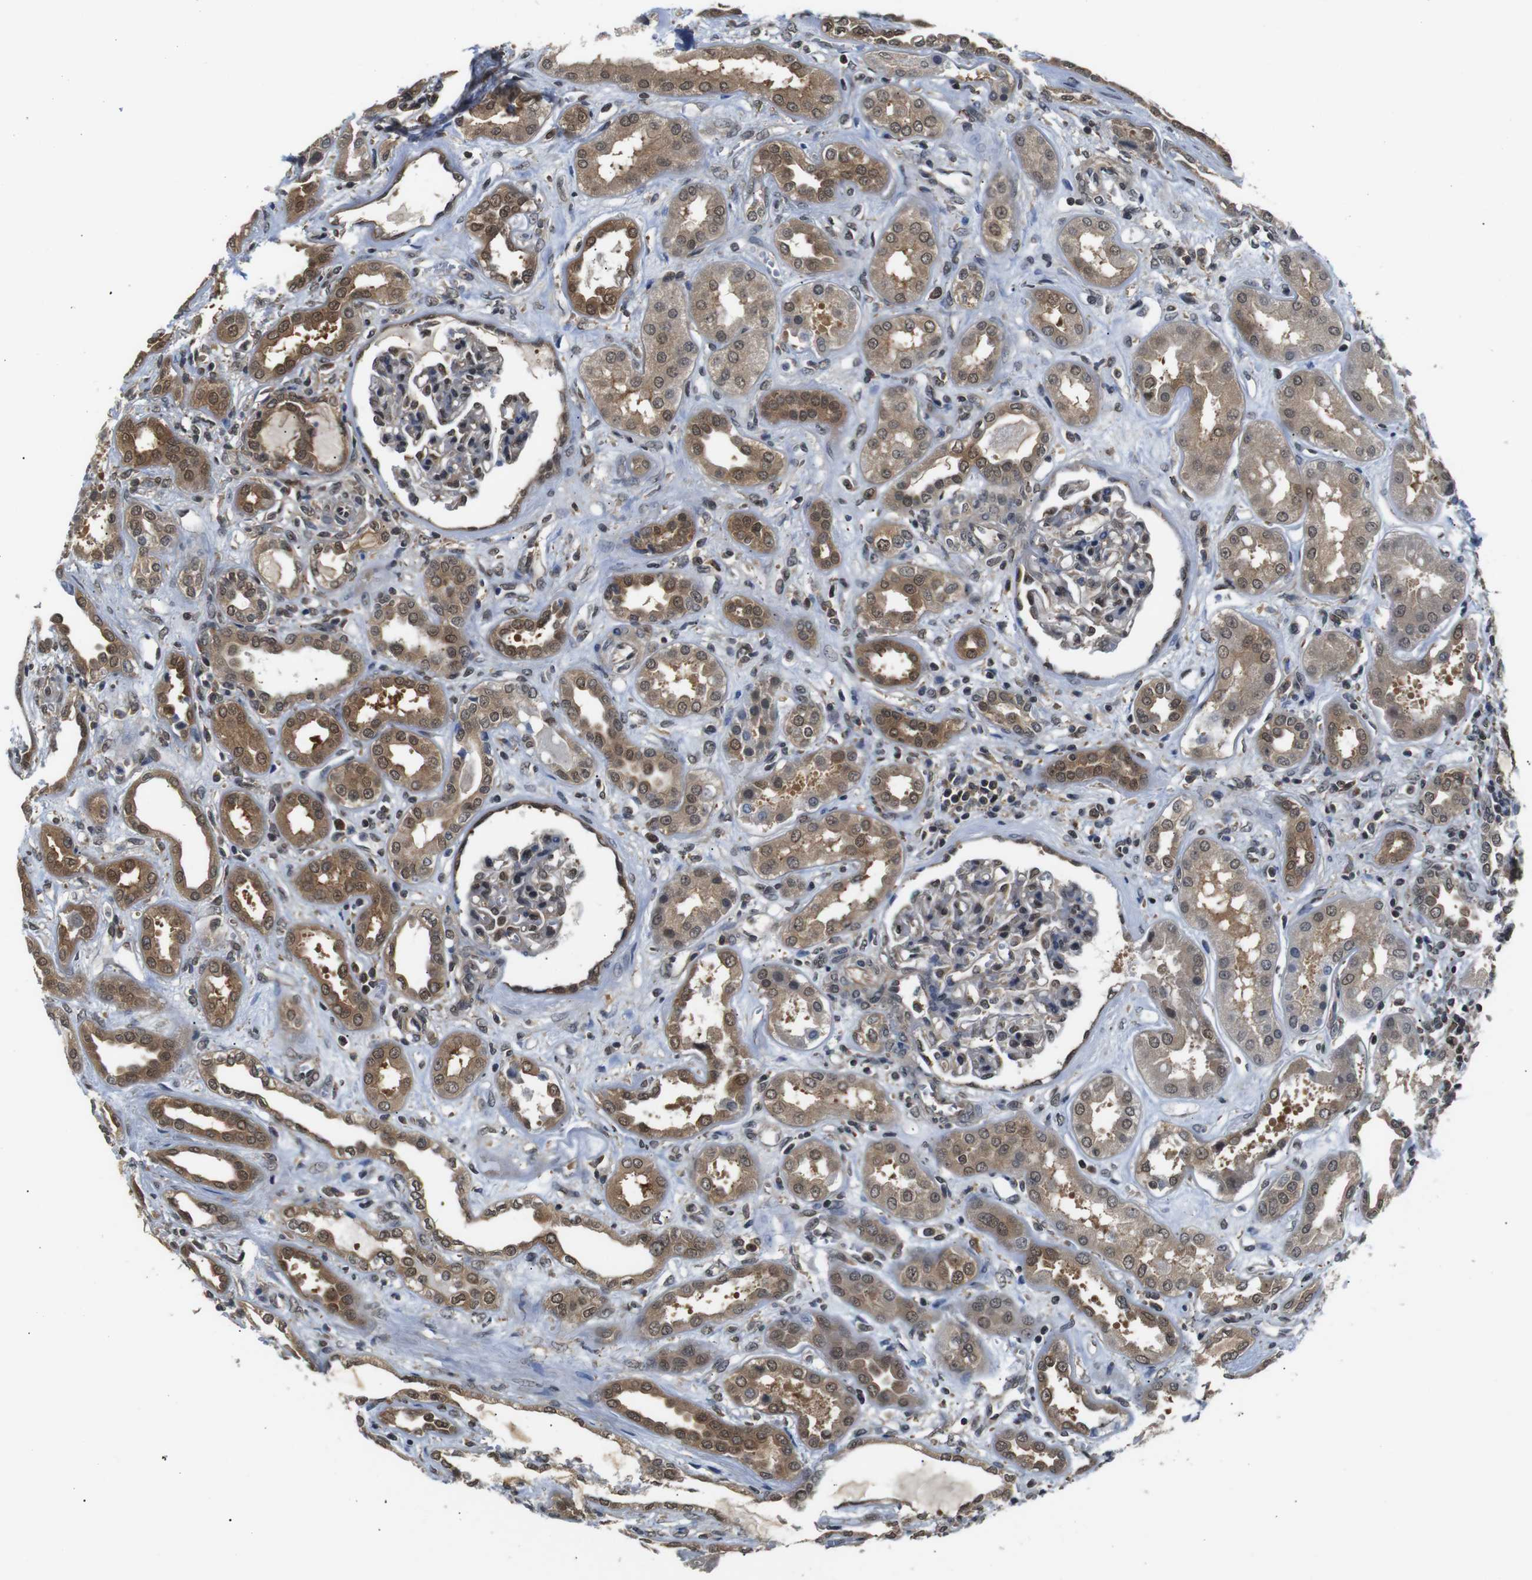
{"staining": {"intensity": "moderate", "quantity": "25%-75%", "location": "cytoplasmic/membranous,nuclear"}, "tissue": "kidney", "cell_type": "Cells in glomeruli", "image_type": "normal", "snomed": [{"axis": "morphology", "description": "Normal tissue, NOS"}, {"axis": "topography", "description": "Kidney"}], "caption": "This micrograph reveals IHC staining of unremarkable kidney, with medium moderate cytoplasmic/membranous,nuclear expression in about 25%-75% of cells in glomeruli.", "gene": "UBXN1", "patient": {"sex": "male", "age": 59}}